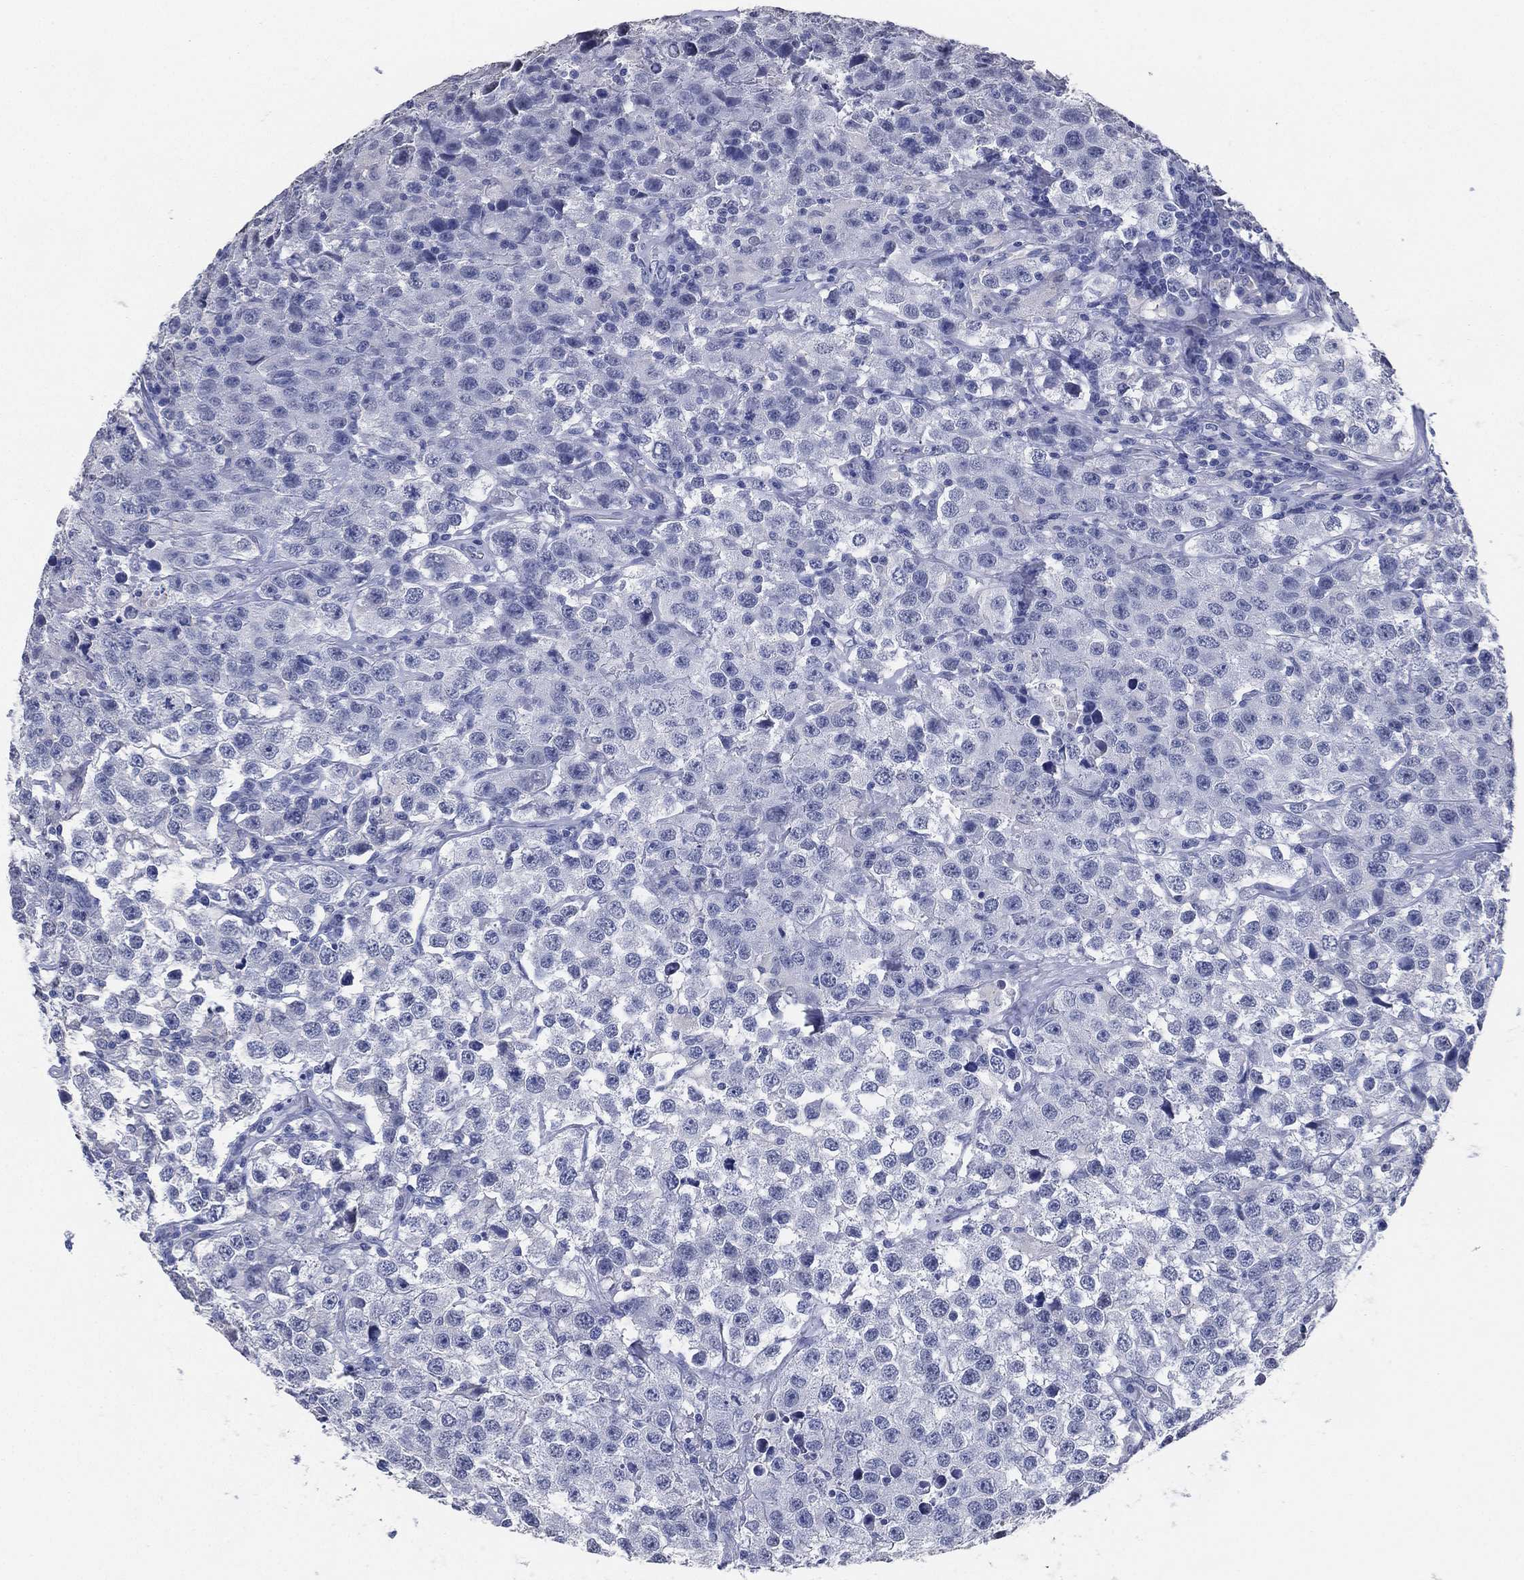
{"staining": {"intensity": "negative", "quantity": "none", "location": "none"}, "tissue": "testis cancer", "cell_type": "Tumor cells", "image_type": "cancer", "snomed": [{"axis": "morphology", "description": "Seminoma, NOS"}, {"axis": "topography", "description": "Testis"}], "caption": "The image demonstrates no staining of tumor cells in testis cancer.", "gene": "IYD", "patient": {"sex": "male", "age": 52}}